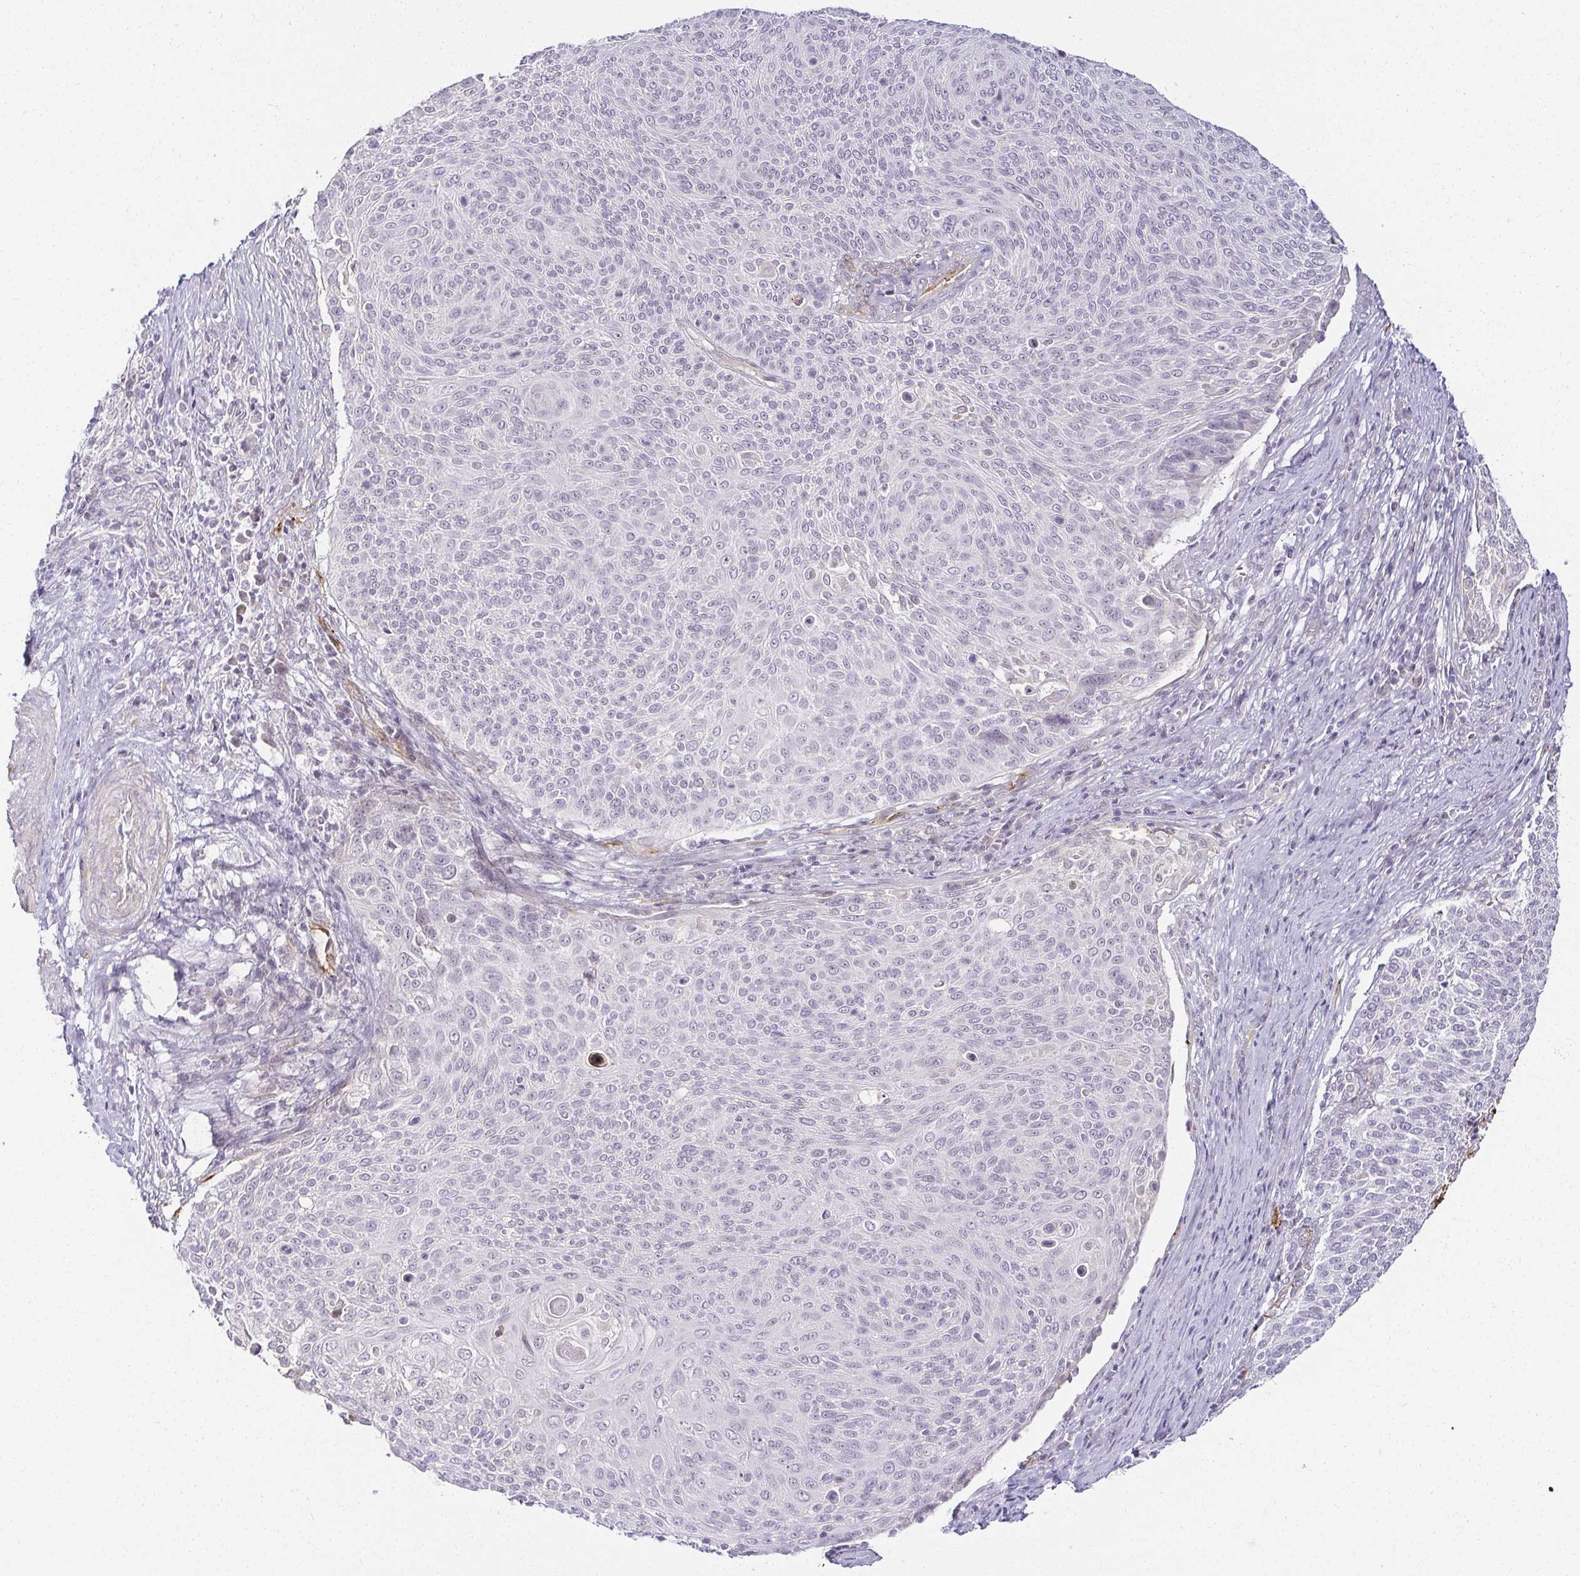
{"staining": {"intensity": "negative", "quantity": "none", "location": "none"}, "tissue": "cervical cancer", "cell_type": "Tumor cells", "image_type": "cancer", "snomed": [{"axis": "morphology", "description": "Squamous cell carcinoma, NOS"}, {"axis": "topography", "description": "Cervix"}], "caption": "Immunohistochemistry micrograph of neoplastic tissue: human cervical cancer stained with DAB (3,3'-diaminobenzidine) displays no significant protein staining in tumor cells.", "gene": "ACAN", "patient": {"sex": "female", "age": 31}}